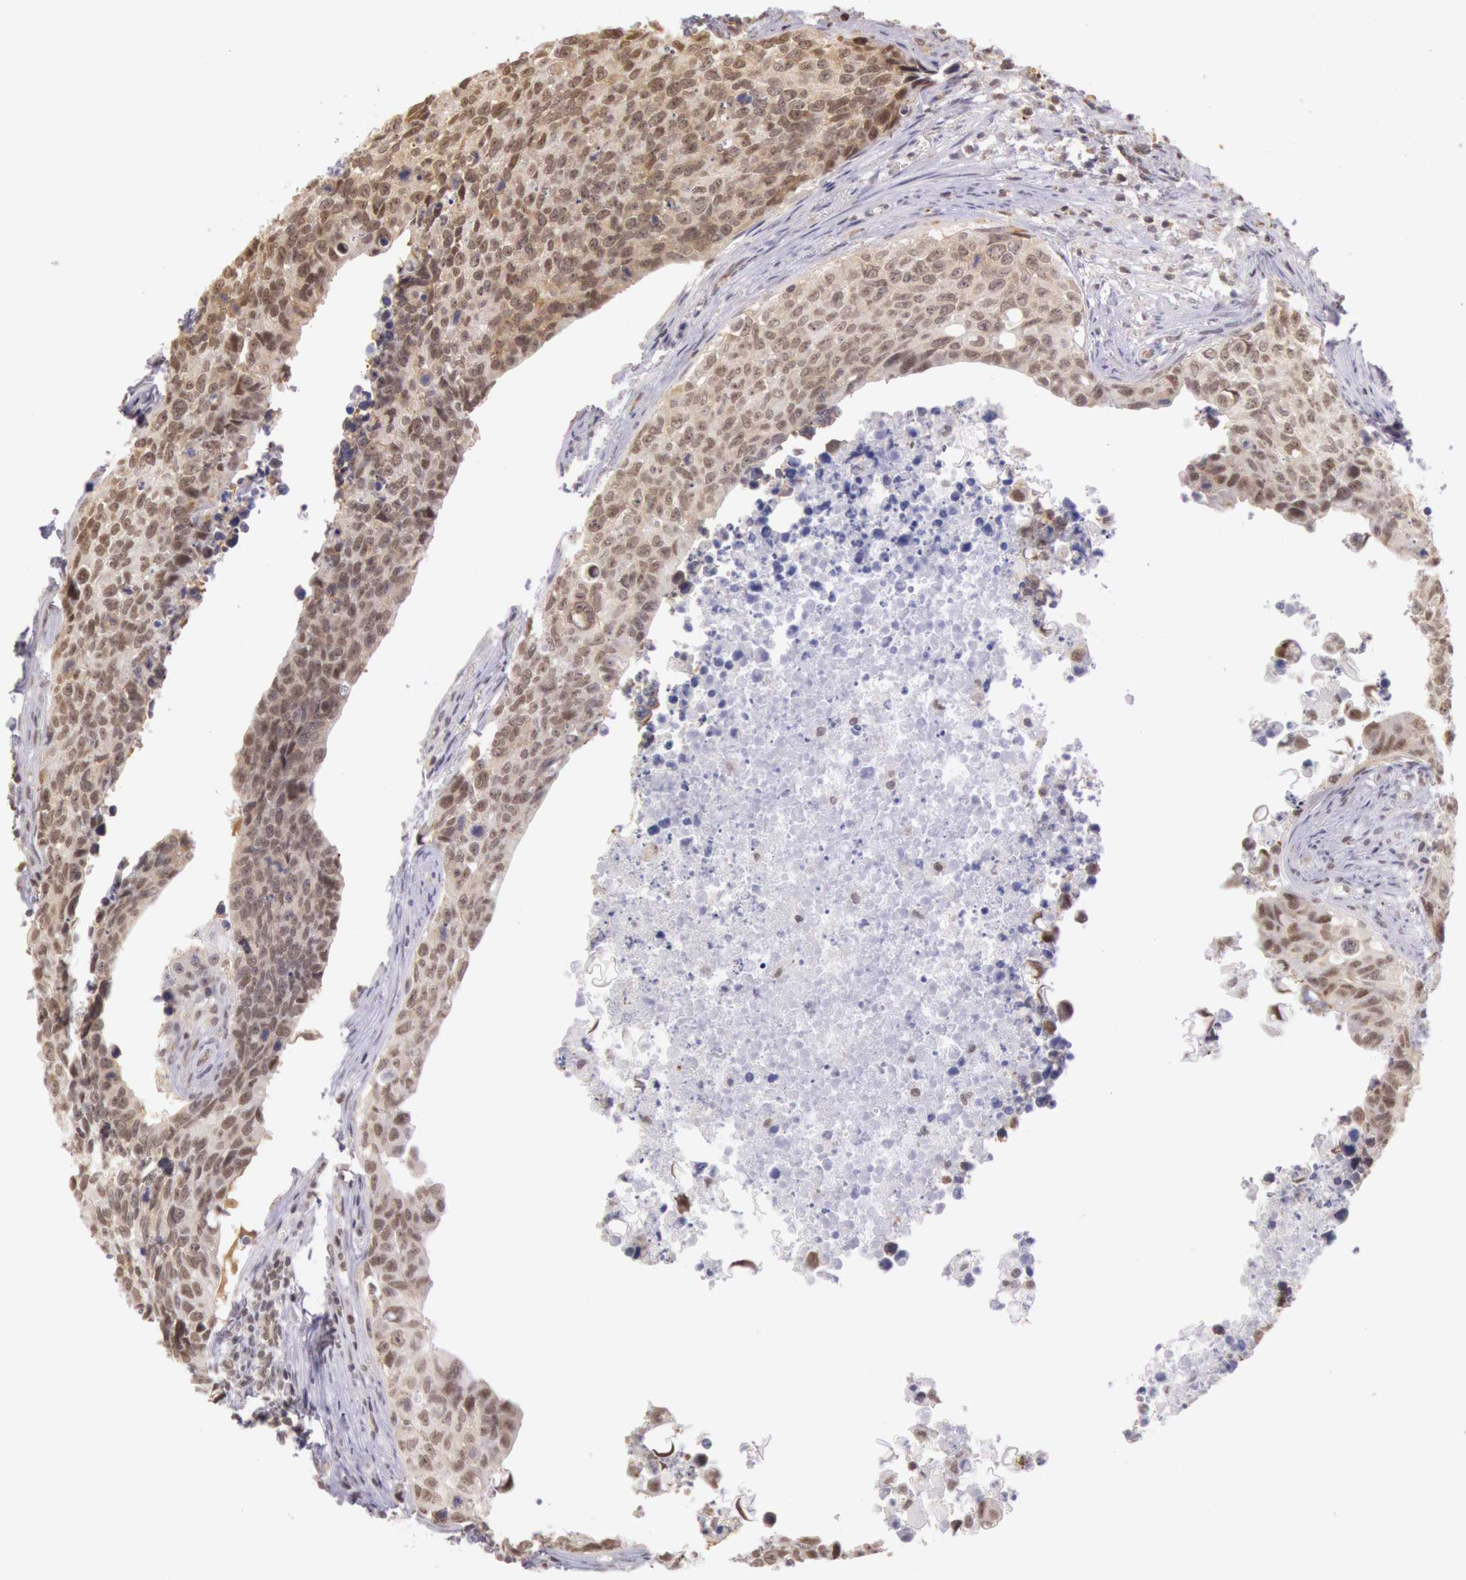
{"staining": {"intensity": "moderate", "quantity": ">75%", "location": "cytoplasmic/membranous,nuclear"}, "tissue": "urothelial cancer", "cell_type": "Tumor cells", "image_type": "cancer", "snomed": [{"axis": "morphology", "description": "Urothelial carcinoma, High grade"}, {"axis": "topography", "description": "Urinary bladder"}], "caption": "DAB (3,3'-diaminobenzidine) immunohistochemical staining of urothelial cancer displays moderate cytoplasmic/membranous and nuclear protein expression in approximately >75% of tumor cells. The staining is performed using DAB brown chromogen to label protein expression. The nuclei are counter-stained blue using hematoxylin.", "gene": "HIF1A", "patient": {"sex": "male", "age": 81}}